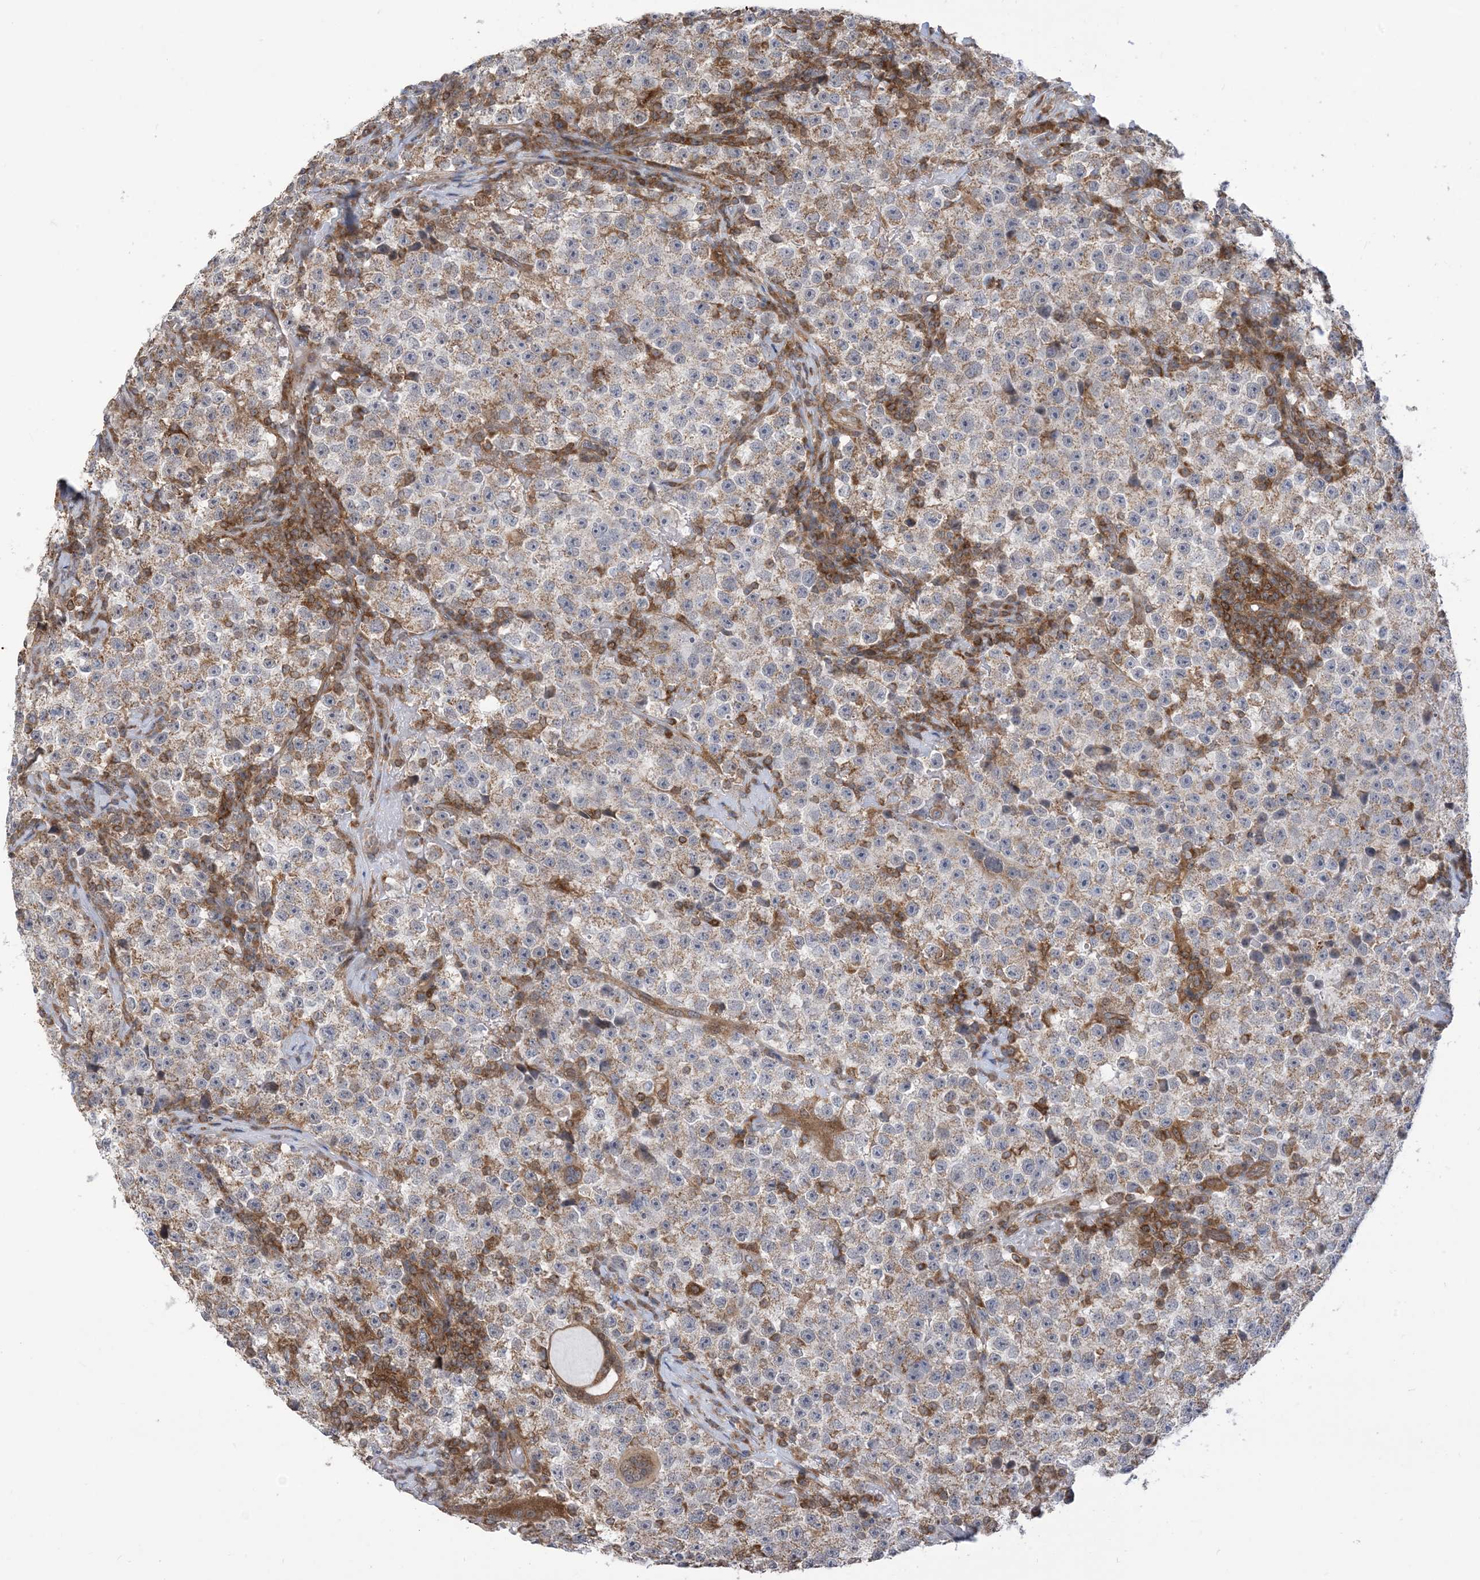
{"staining": {"intensity": "weak", "quantity": "25%-75%", "location": "cytoplasmic/membranous"}, "tissue": "testis cancer", "cell_type": "Tumor cells", "image_type": "cancer", "snomed": [{"axis": "morphology", "description": "Seminoma, NOS"}, {"axis": "topography", "description": "Testis"}], "caption": "Protein staining of testis seminoma tissue demonstrates weak cytoplasmic/membranous staining in approximately 25%-75% of tumor cells.", "gene": "CASP4", "patient": {"sex": "male", "age": 22}}